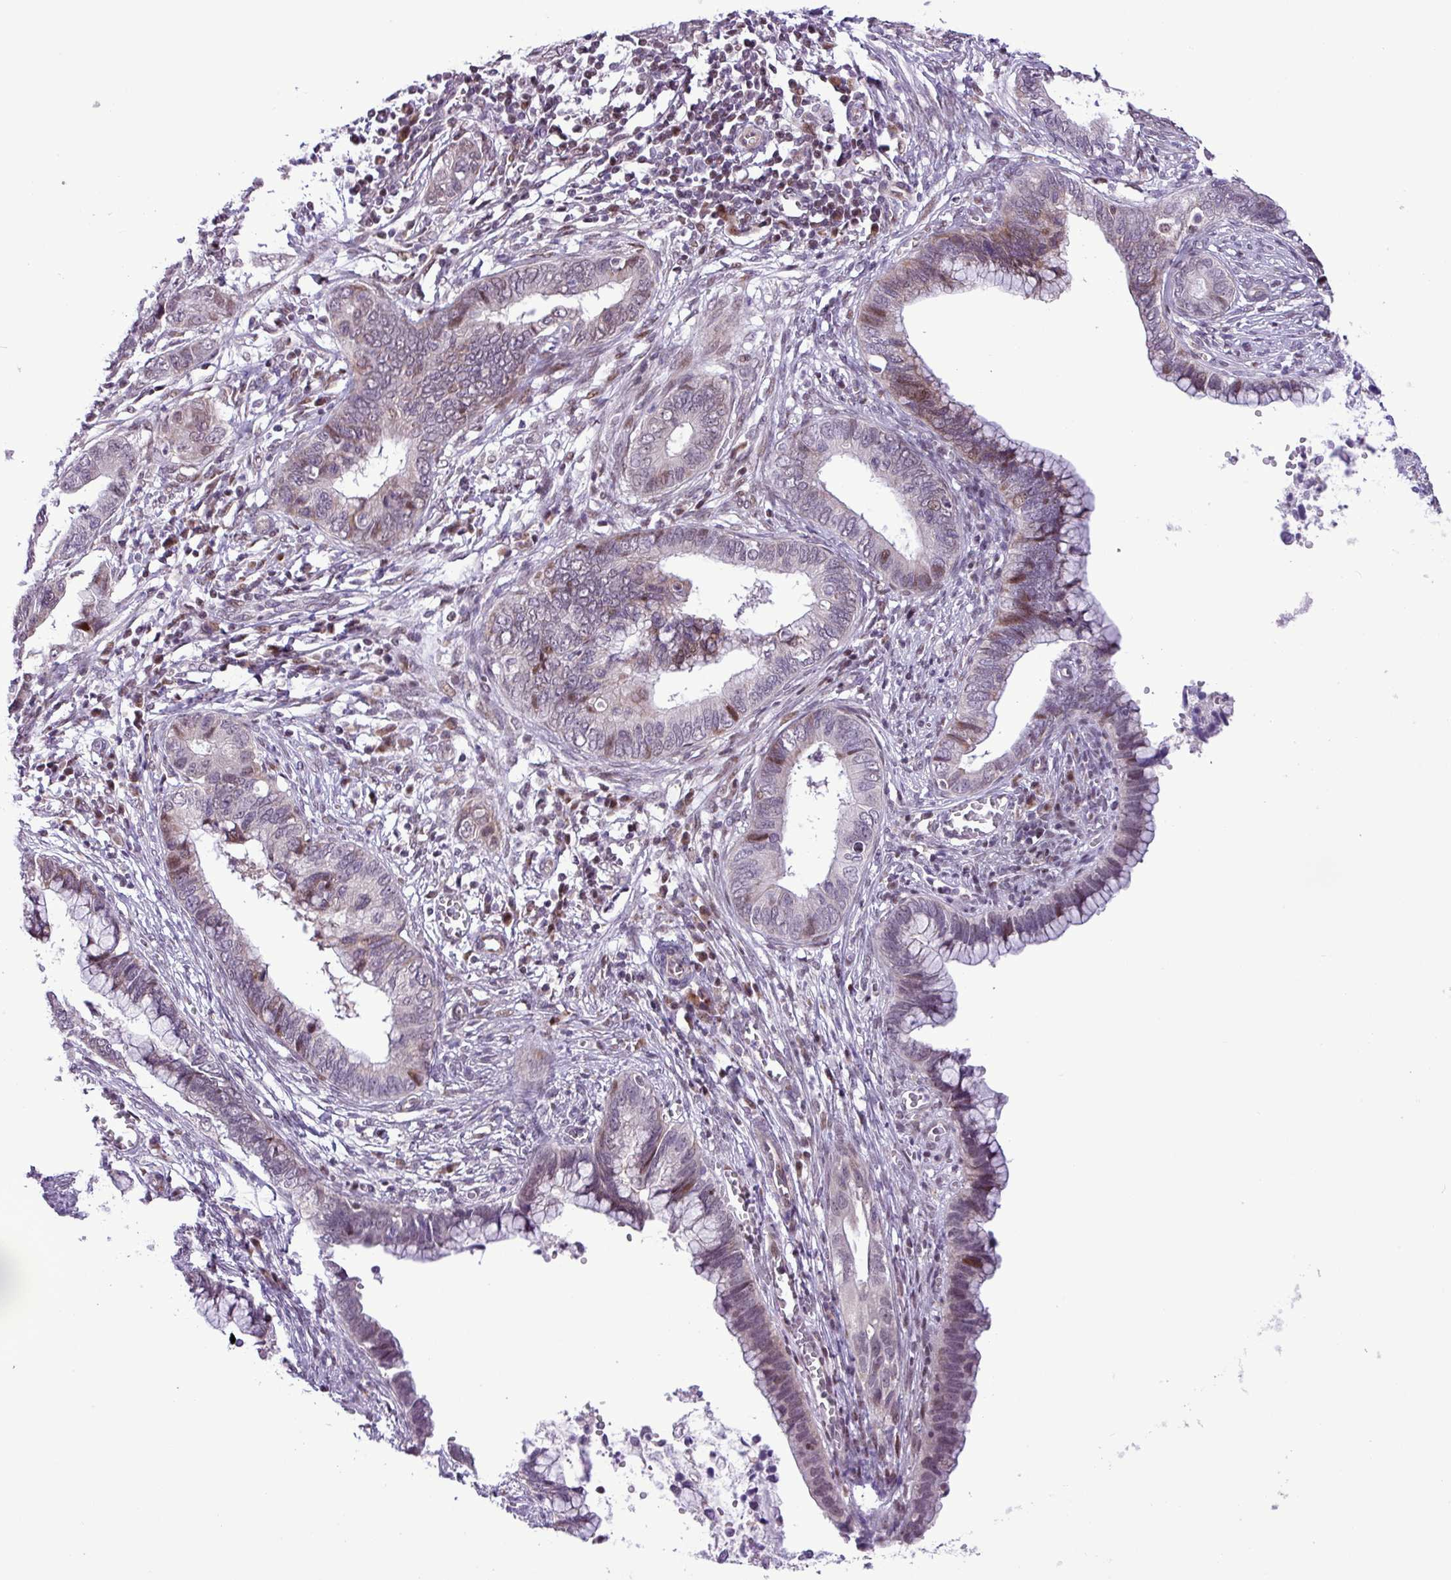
{"staining": {"intensity": "moderate", "quantity": "<25%", "location": "cytoplasmic/membranous,nuclear"}, "tissue": "cervical cancer", "cell_type": "Tumor cells", "image_type": "cancer", "snomed": [{"axis": "morphology", "description": "Adenocarcinoma, NOS"}, {"axis": "topography", "description": "Cervix"}], "caption": "Immunohistochemical staining of cervical cancer reveals low levels of moderate cytoplasmic/membranous and nuclear expression in approximately <25% of tumor cells.", "gene": "ZNF354A", "patient": {"sex": "female", "age": 44}}